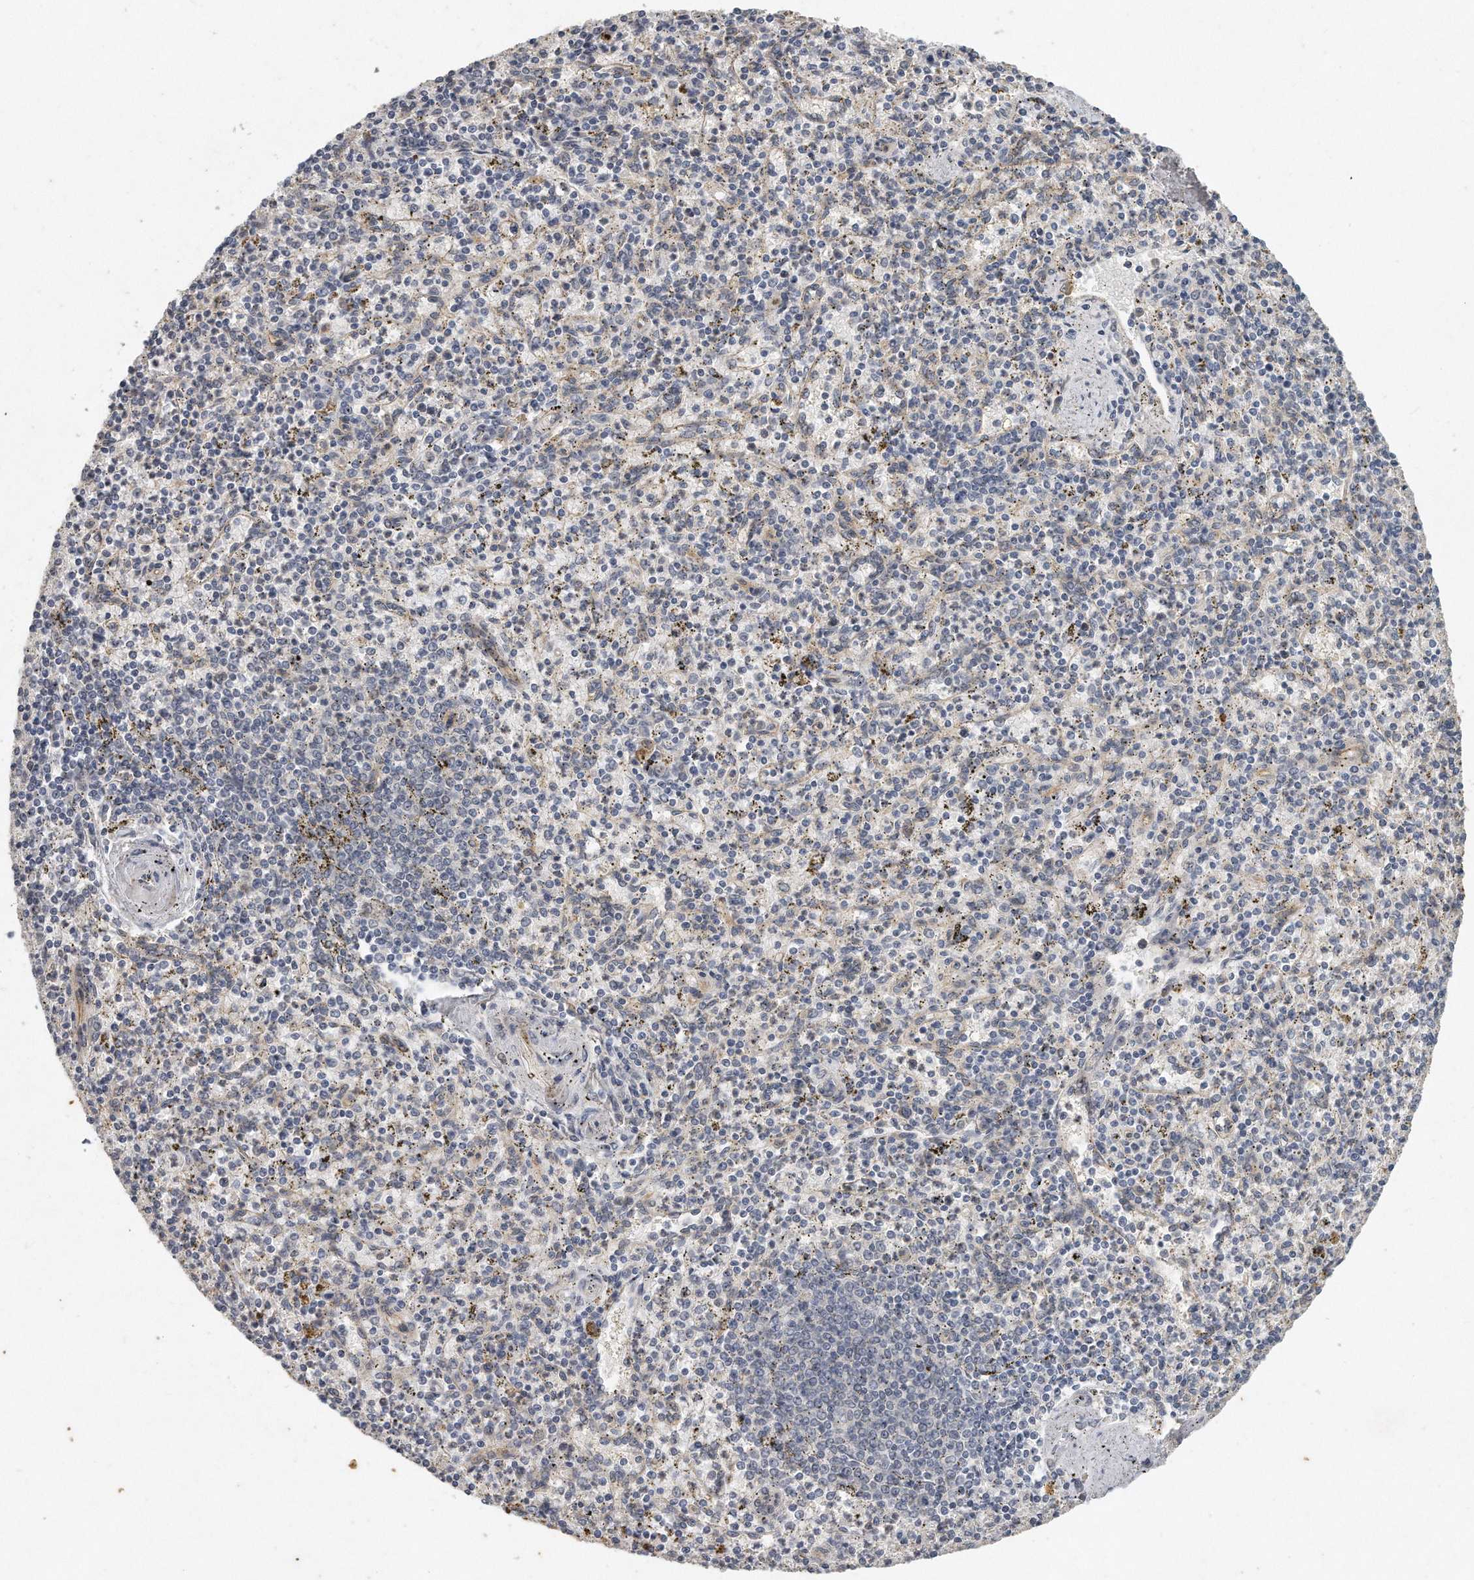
{"staining": {"intensity": "negative", "quantity": "none", "location": "none"}, "tissue": "spleen", "cell_type": "Cells in red pulp", "image_type": "normal", "snomed": [{"axis": "morphology", "description": "Normal tissue, NOS"}, {"axis": "topography", "description": "Spleen"}], "caption": "Cells in red pulp show no significant protein staining in unremarkable spleen.", "gene": "CAMK1", "patient": {"sex": "male", "age": 72}}